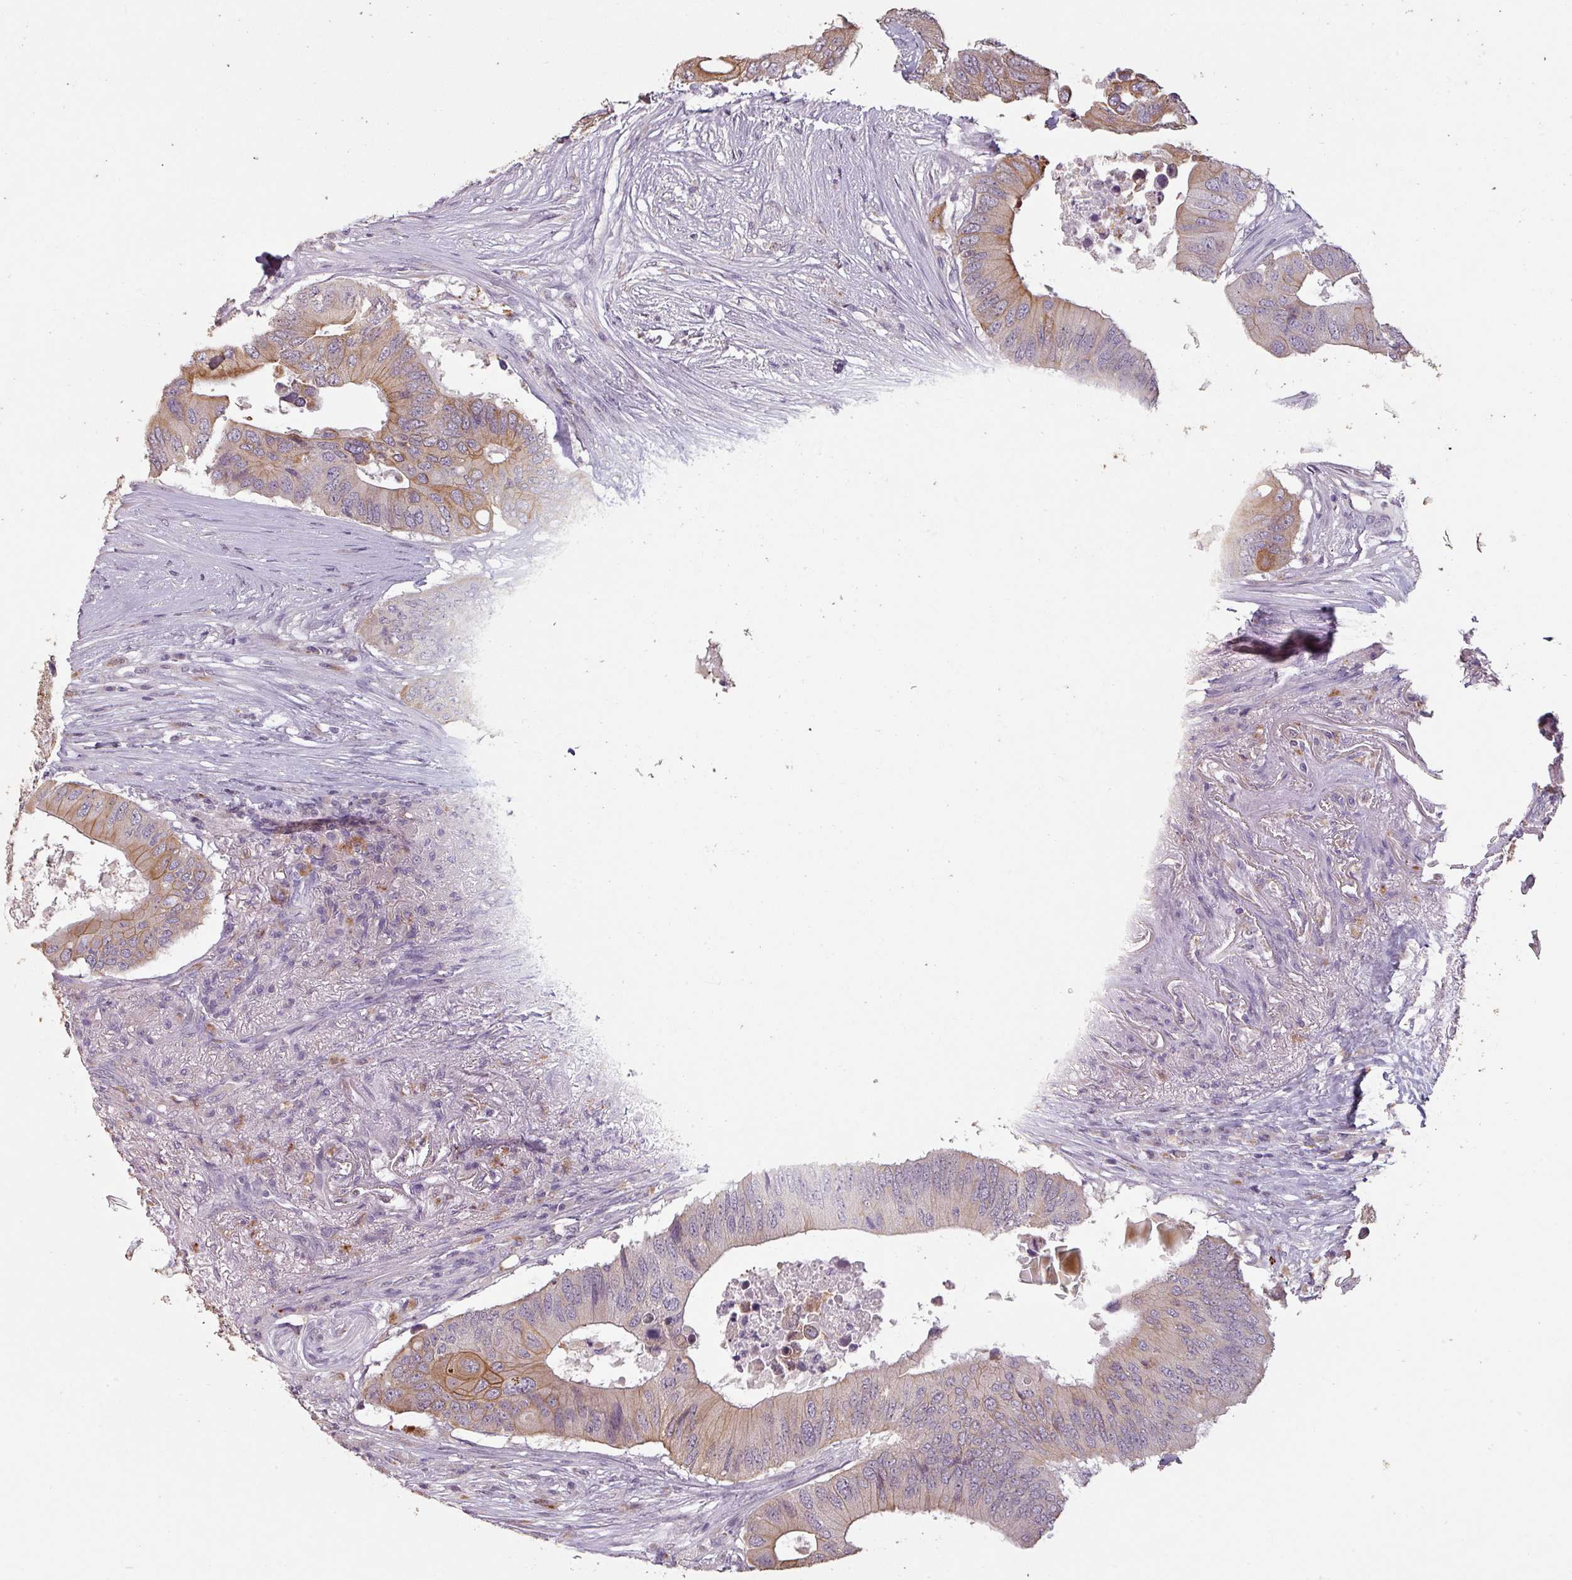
{"staining": {"intensity": "moderate", "quantity": "25%-75%", "location": "cytoplasmic/membranous"}, "tissue": "colorectal cancer", "cell_type": "Tumor cells", "image_type": "cancer", "snomed": [{"axis": "morphology", "description": "Adenocarcinoma, NOS"}, {"axis": "topography", "description": "Colon"}], "caption": "Protein analysis of colorectal cancer tissue exhibits moderate cytoplasmic/membranous staining in approximately 25%-75% of tumor cells.", "gene": "LYPLA1", "patient": {"sex": "male", "age": 71}}